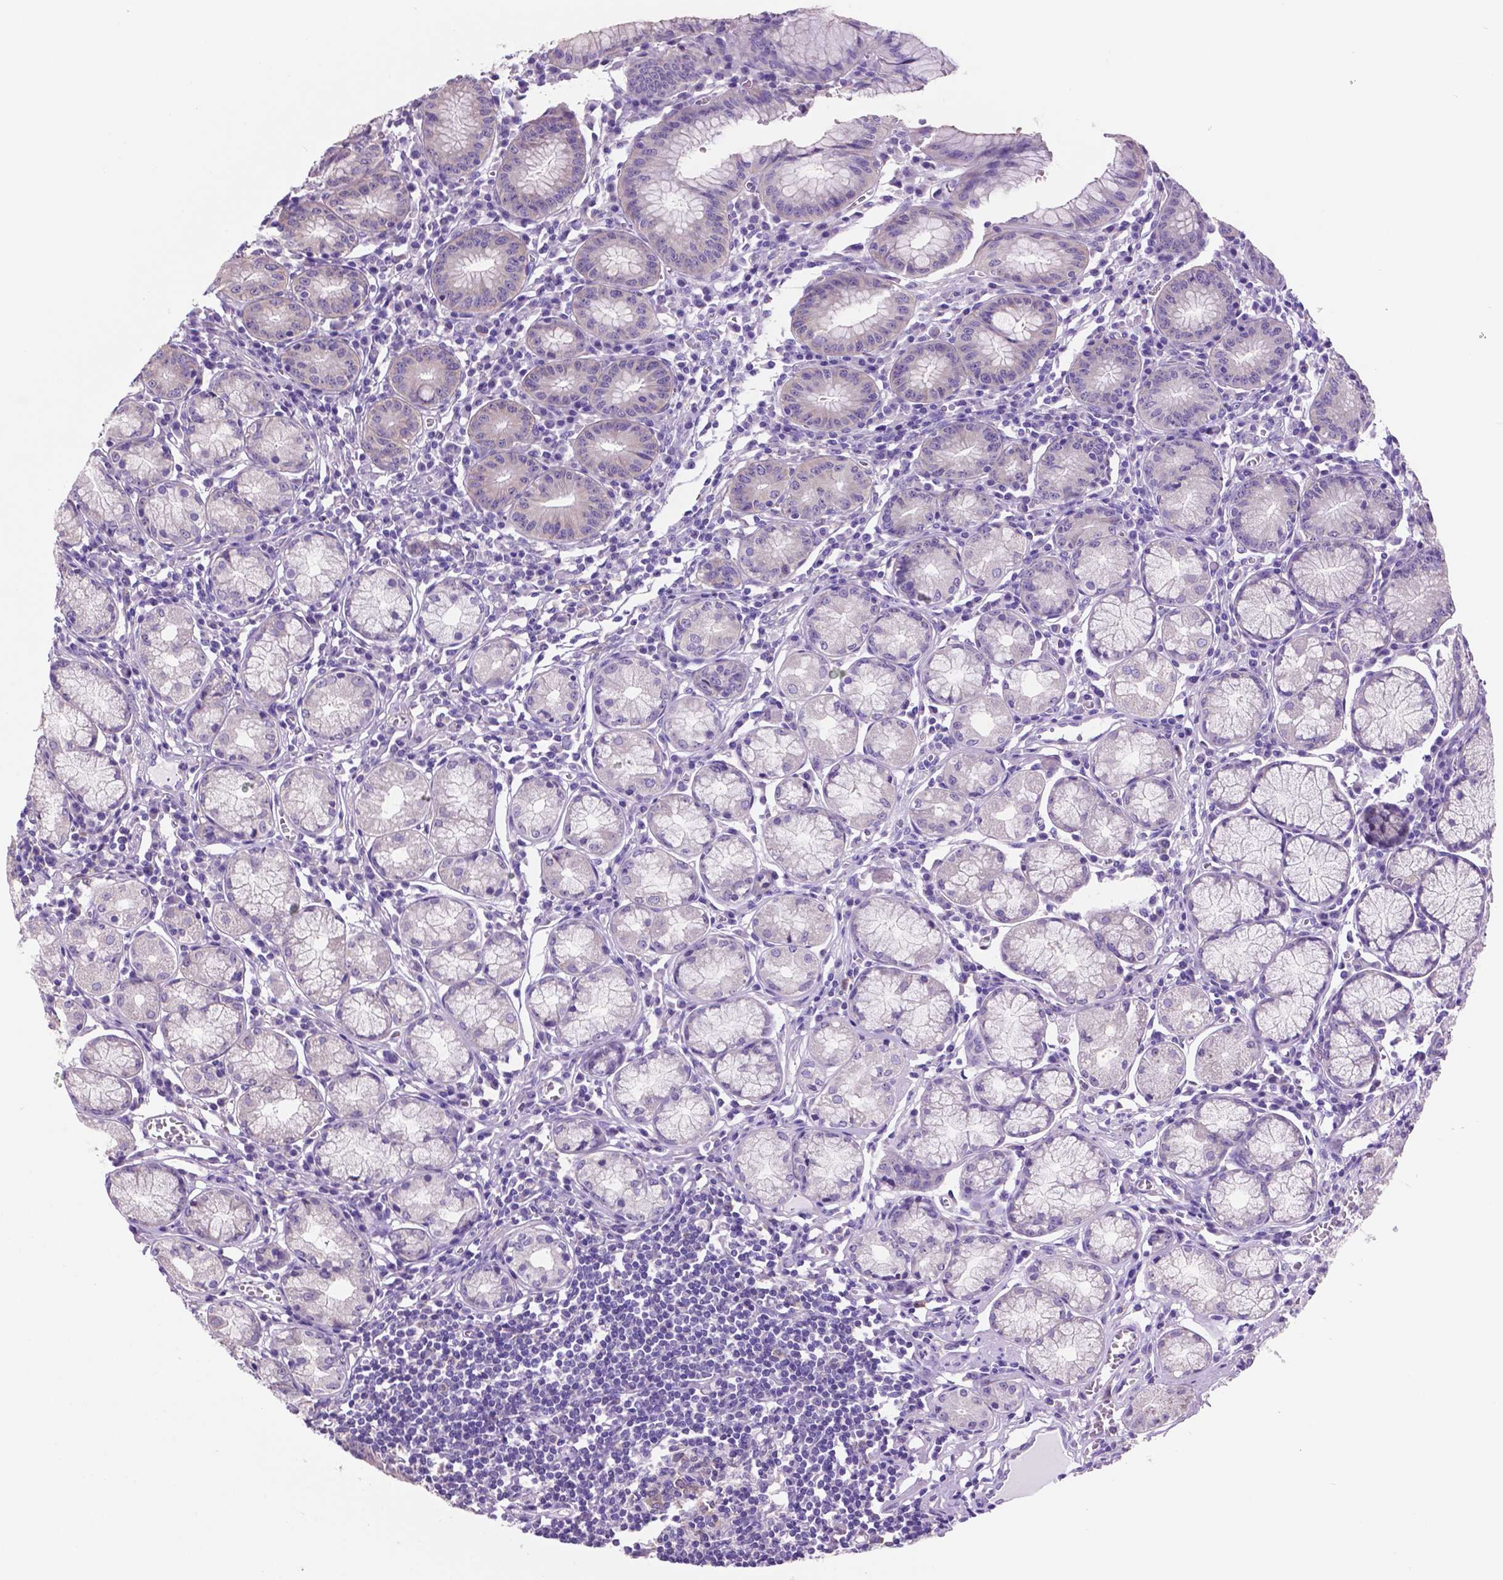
{"staining": {"intensity": "negative", "quantity": "none", "location": "none"}, "tissue": "stomach", "cell_type": "Glandular cells", "image_type": "normal", "snomed": [{"axis": "morphology", "description": "Normal tissue, NOS"}, {"axis": "topography", "description": "Stomach"}], "caption": "Immunohistochemical staining of normal stomach reveals no significant positivity in glandular cells.", "gene": "SPDYA", "patient": {"sex": "male", "age": 55}}